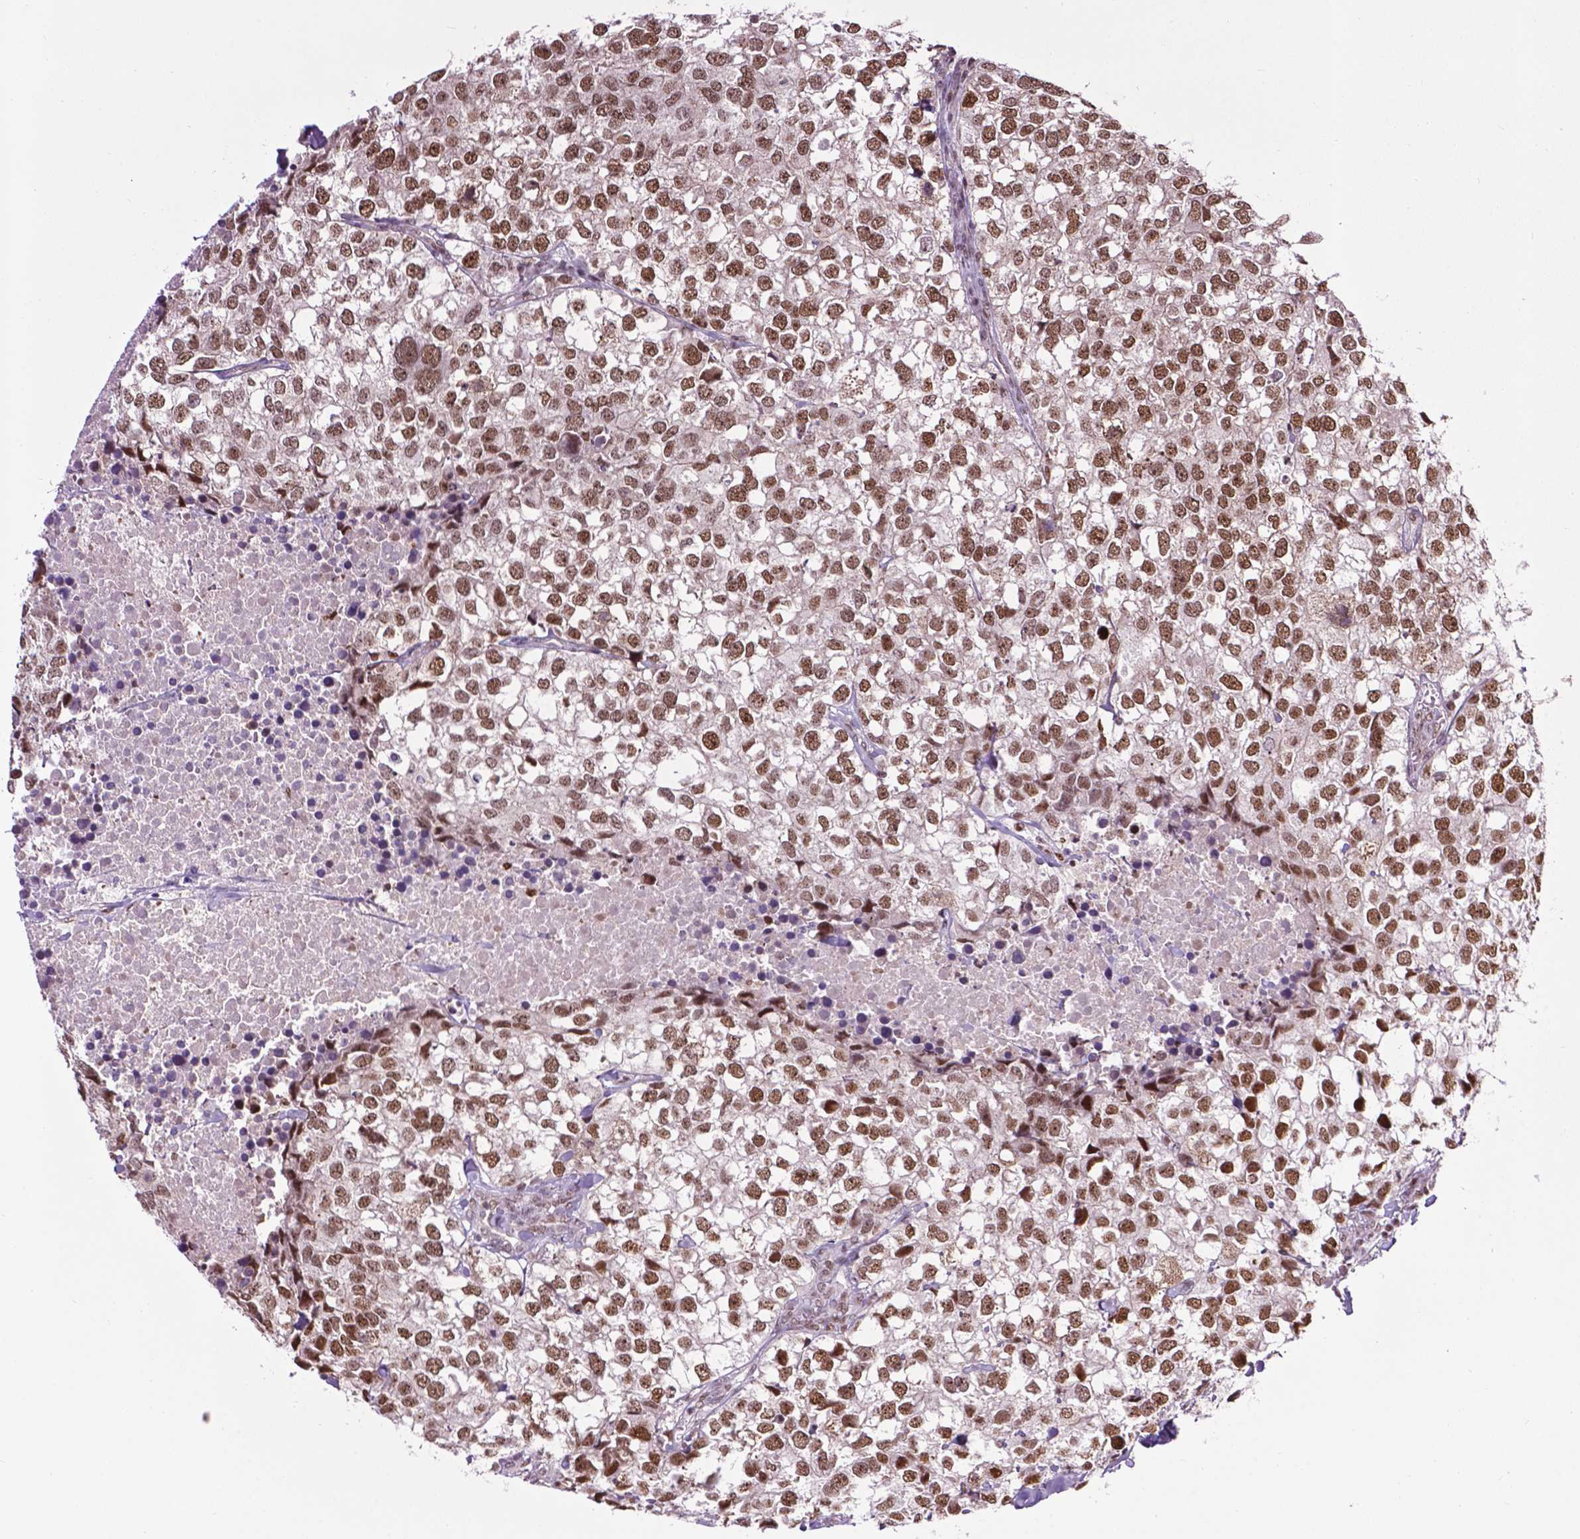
{"staining": {"intensity": "strong", "quantity": ">75%", "location": "nuclear"}, "tissue": "breast cancer", "cell_type": "Tumor cells", "image_type": "cancer", "snomed": [{"axis": "morphology", "description": "Duct carcinoma"}, {"axis": "topography", "description": "Breast"}], "caption": "Tumor cells demonstrate strong nuclear staining in approximately >75% of cells in breast cancer (intraductal carcinoma).", "gene": "EAF1", "patient": {"sex": "female", "age": 30}}